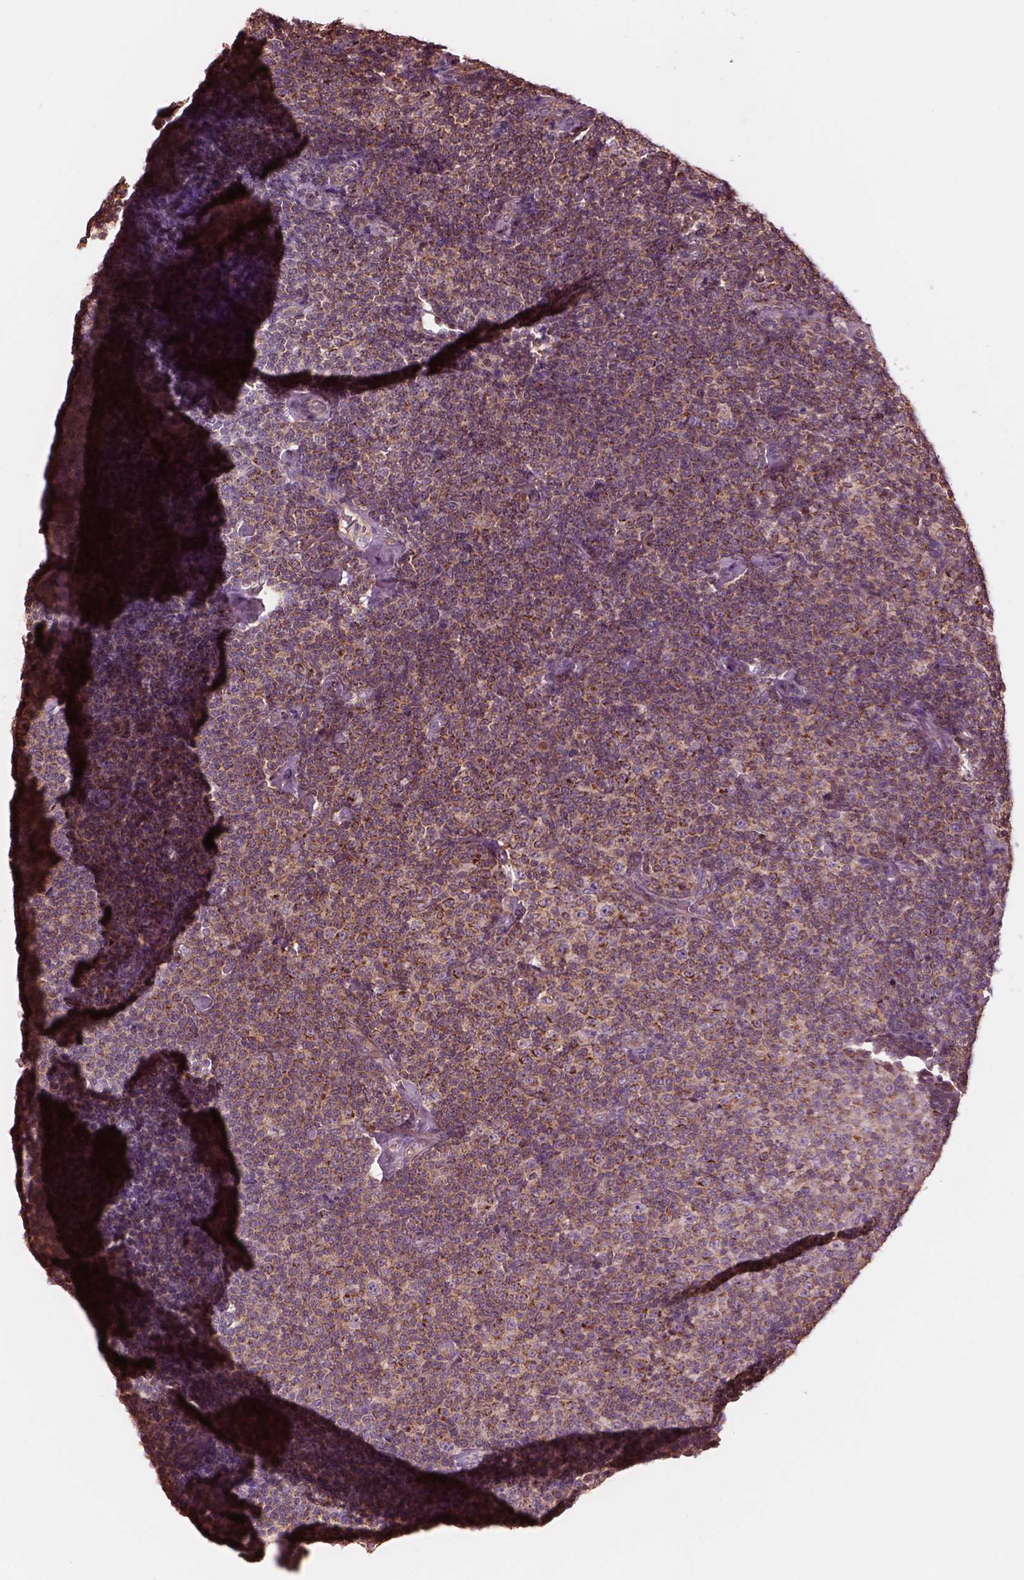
{"staining": {"intensity": "moderate", "quantity": ">75%", "location": "cytoplasmic/membranous"}, "tissue": "lymphoma", "cell_type": "Tumor cells", "image_type": "cancer", "snomed": [{"axis": "morphology", "description": "Malignant lymphoma, non-Hodgkin's type, Low grade"}, {"axis": "topography", "description": "Lymph node"}], "caption": "Tumor cells show moderate cytoplasmic/membranous expression in approximately >75% of cells in lymphoma.", "gene": "STK33", "patient": {"sex": "male", "age": 81}}